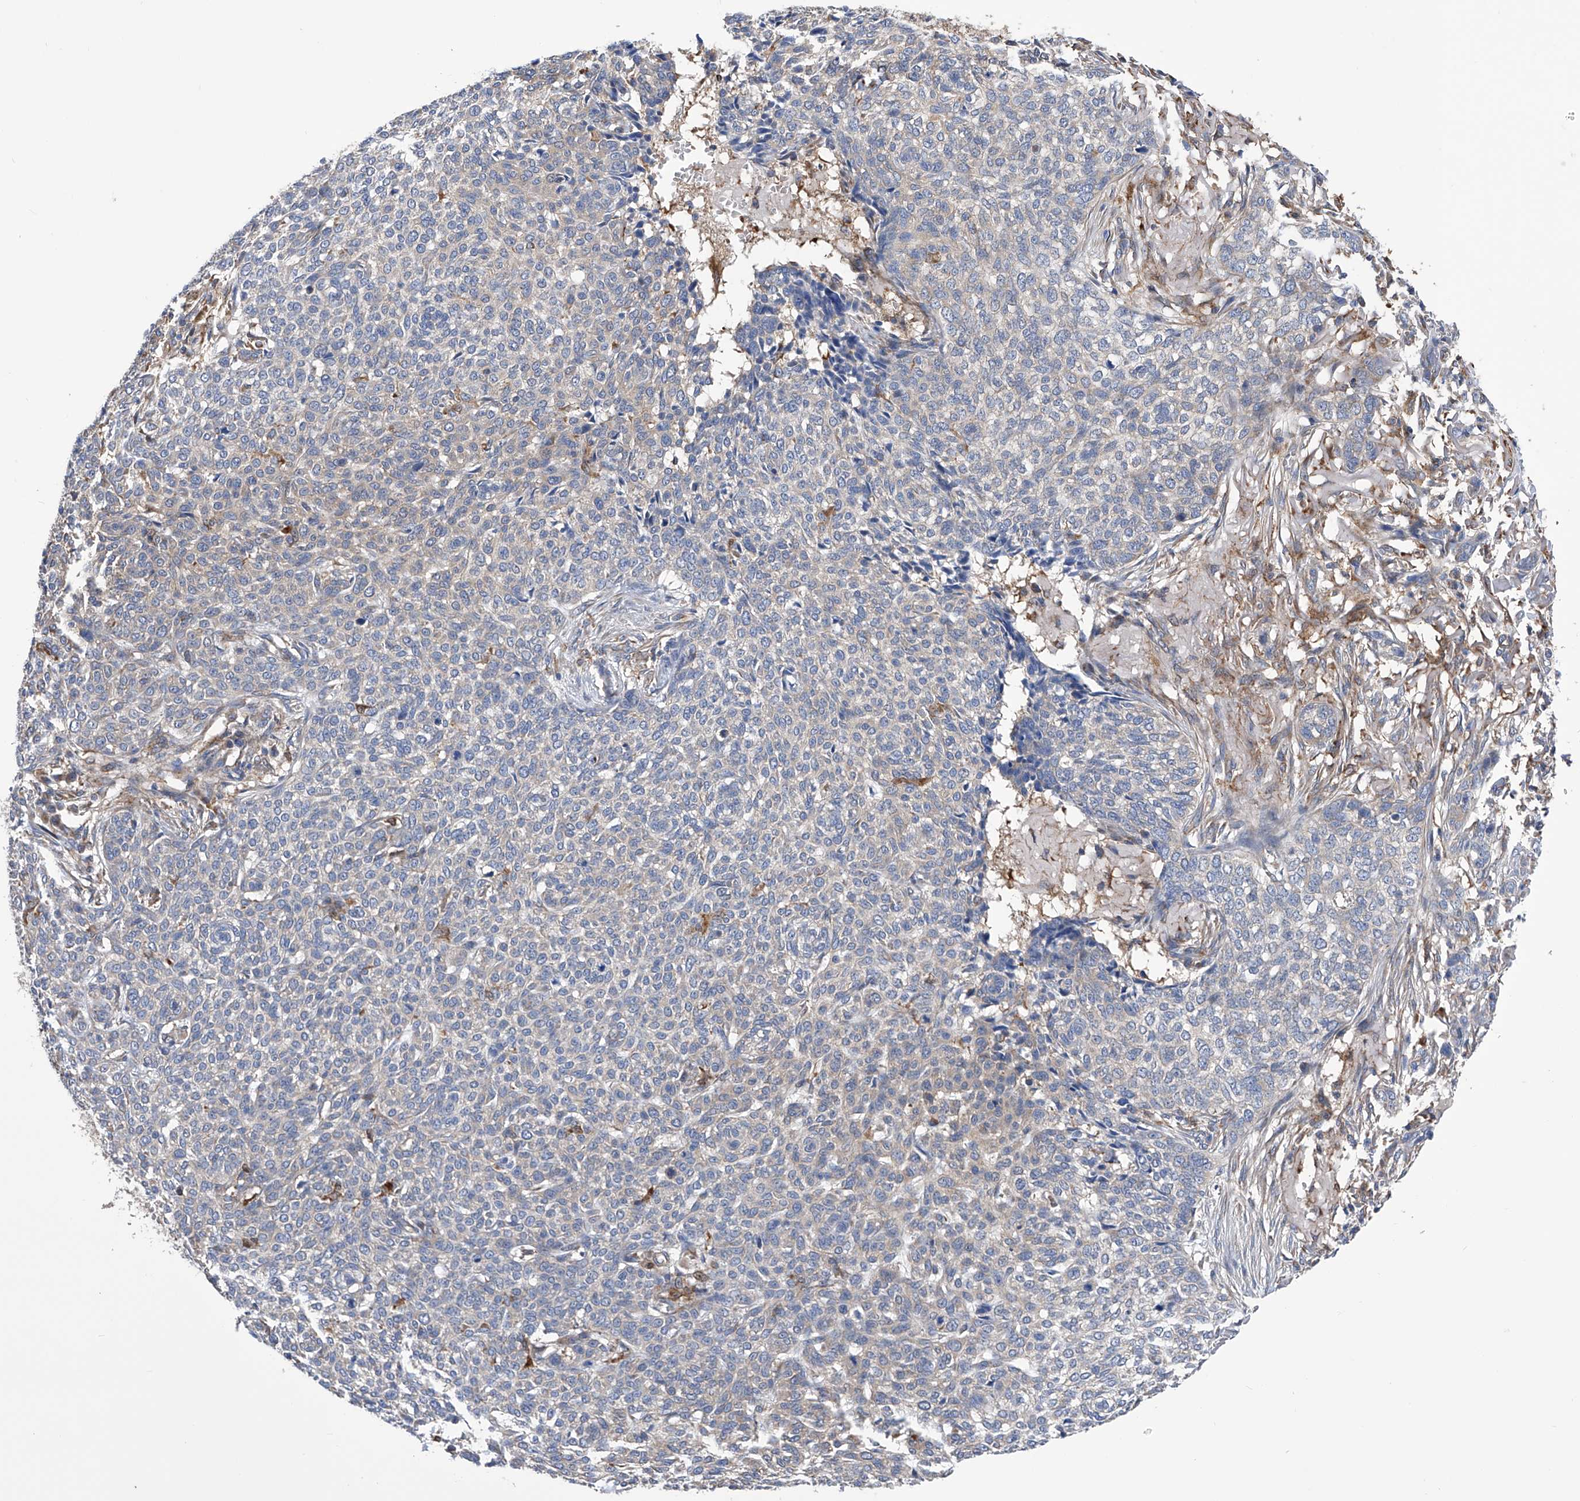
{"staining": {"intensity": "negative", "quantity": "none", "location": "none"}, "tissue": "skin cancer", "cell_type": "Tumor cells", "image_type": "cancer", "snomed": [{"axis": "morphology", "description": "Basal cell carcinoma"}, {"axis": "topography", "description": "Skin"}], "caption": "Tumor cells show no significant protein expression in skin cancer (basal cell carcinoma).", "gene": "SPATA20", "patient": {"sex": "male", "age": 85}}